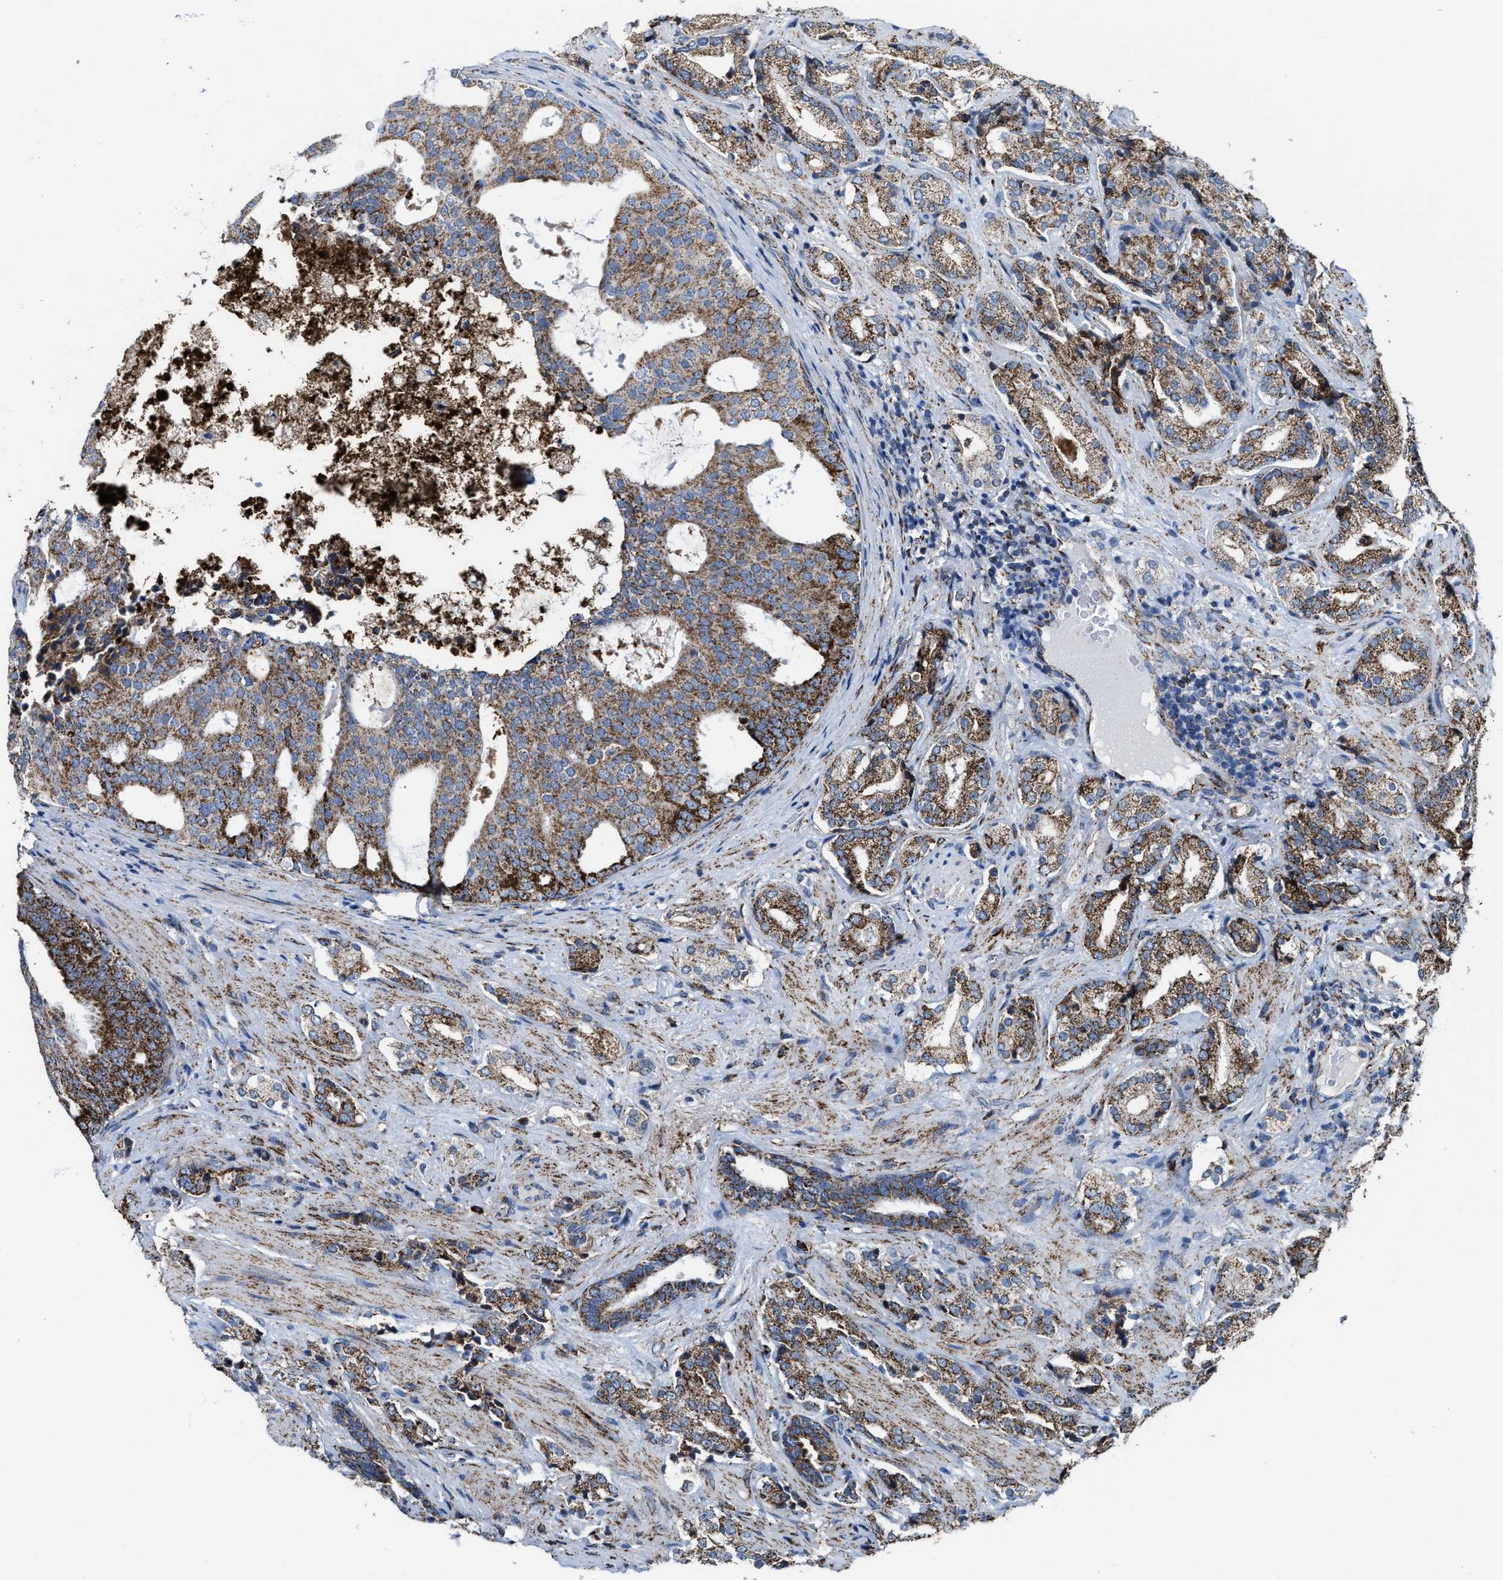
{"staining": {"intensity": "moderate", "quantity": ">75%", "location": "cytoplasmic/membranous"}, "tissue": "prostate cancer", "cell_type": "Tumor cells", "image_type": "cancer", "snomed": [{"axis": "morphology", "description": "Adenocarcinoma, High grade"}, {"axis": "topography", "description": "Prostate"}], "caption": "Immunohistochemical staining of human prostate adenocarcinoma (high-grade) reveals medium levels of moderate cytoplasmic/membranous protein expression in approximately >75% of tumor cells.", "gene": "ALDH1B1", "patient": {"sex": "male", "age": 71}}